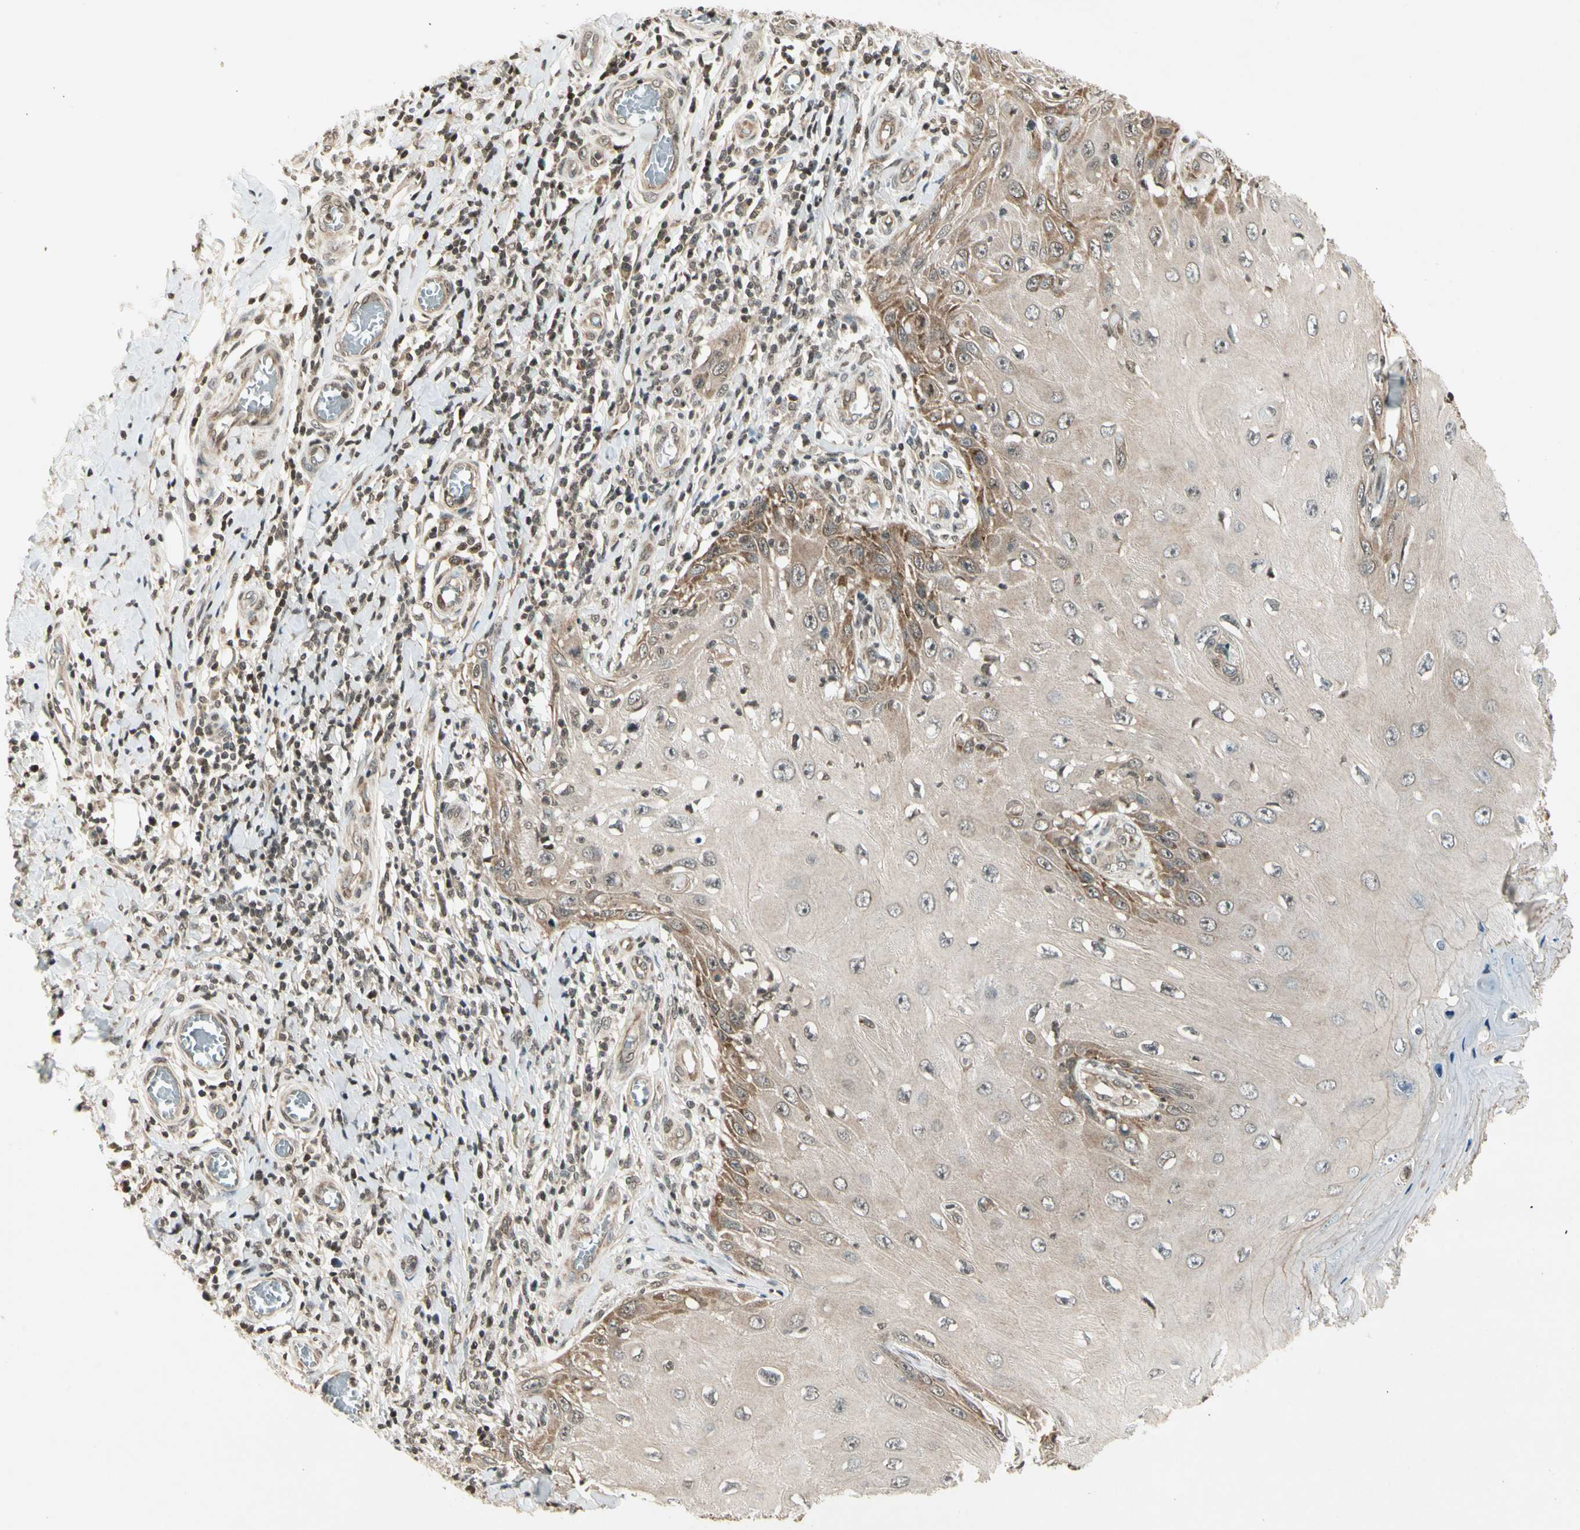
{"staining": {"intensity": "moderate", "quantity": "25%-75%", "location": "cytoplasmic/membranous"}, "tissue": "skin cancer", "cell_type": "Tumor cells", "image_type": "cancer", "snomed": [{"axis": "morphology", "description": "Squamous cell carcinoma, NOS"}, {"axis": "topography", "description": "Skin"}], "caption": "Protein staining of skin squamous cell carcinoma tissue demonstrates moderate cytoplasmic/membranous positivity in approximately 25%-75% of tumor cells. (DAB IHC with brightfield microscopy, high magnification).", "gene": "SMN2", "patient": {"sex": "female", "age": 73}}